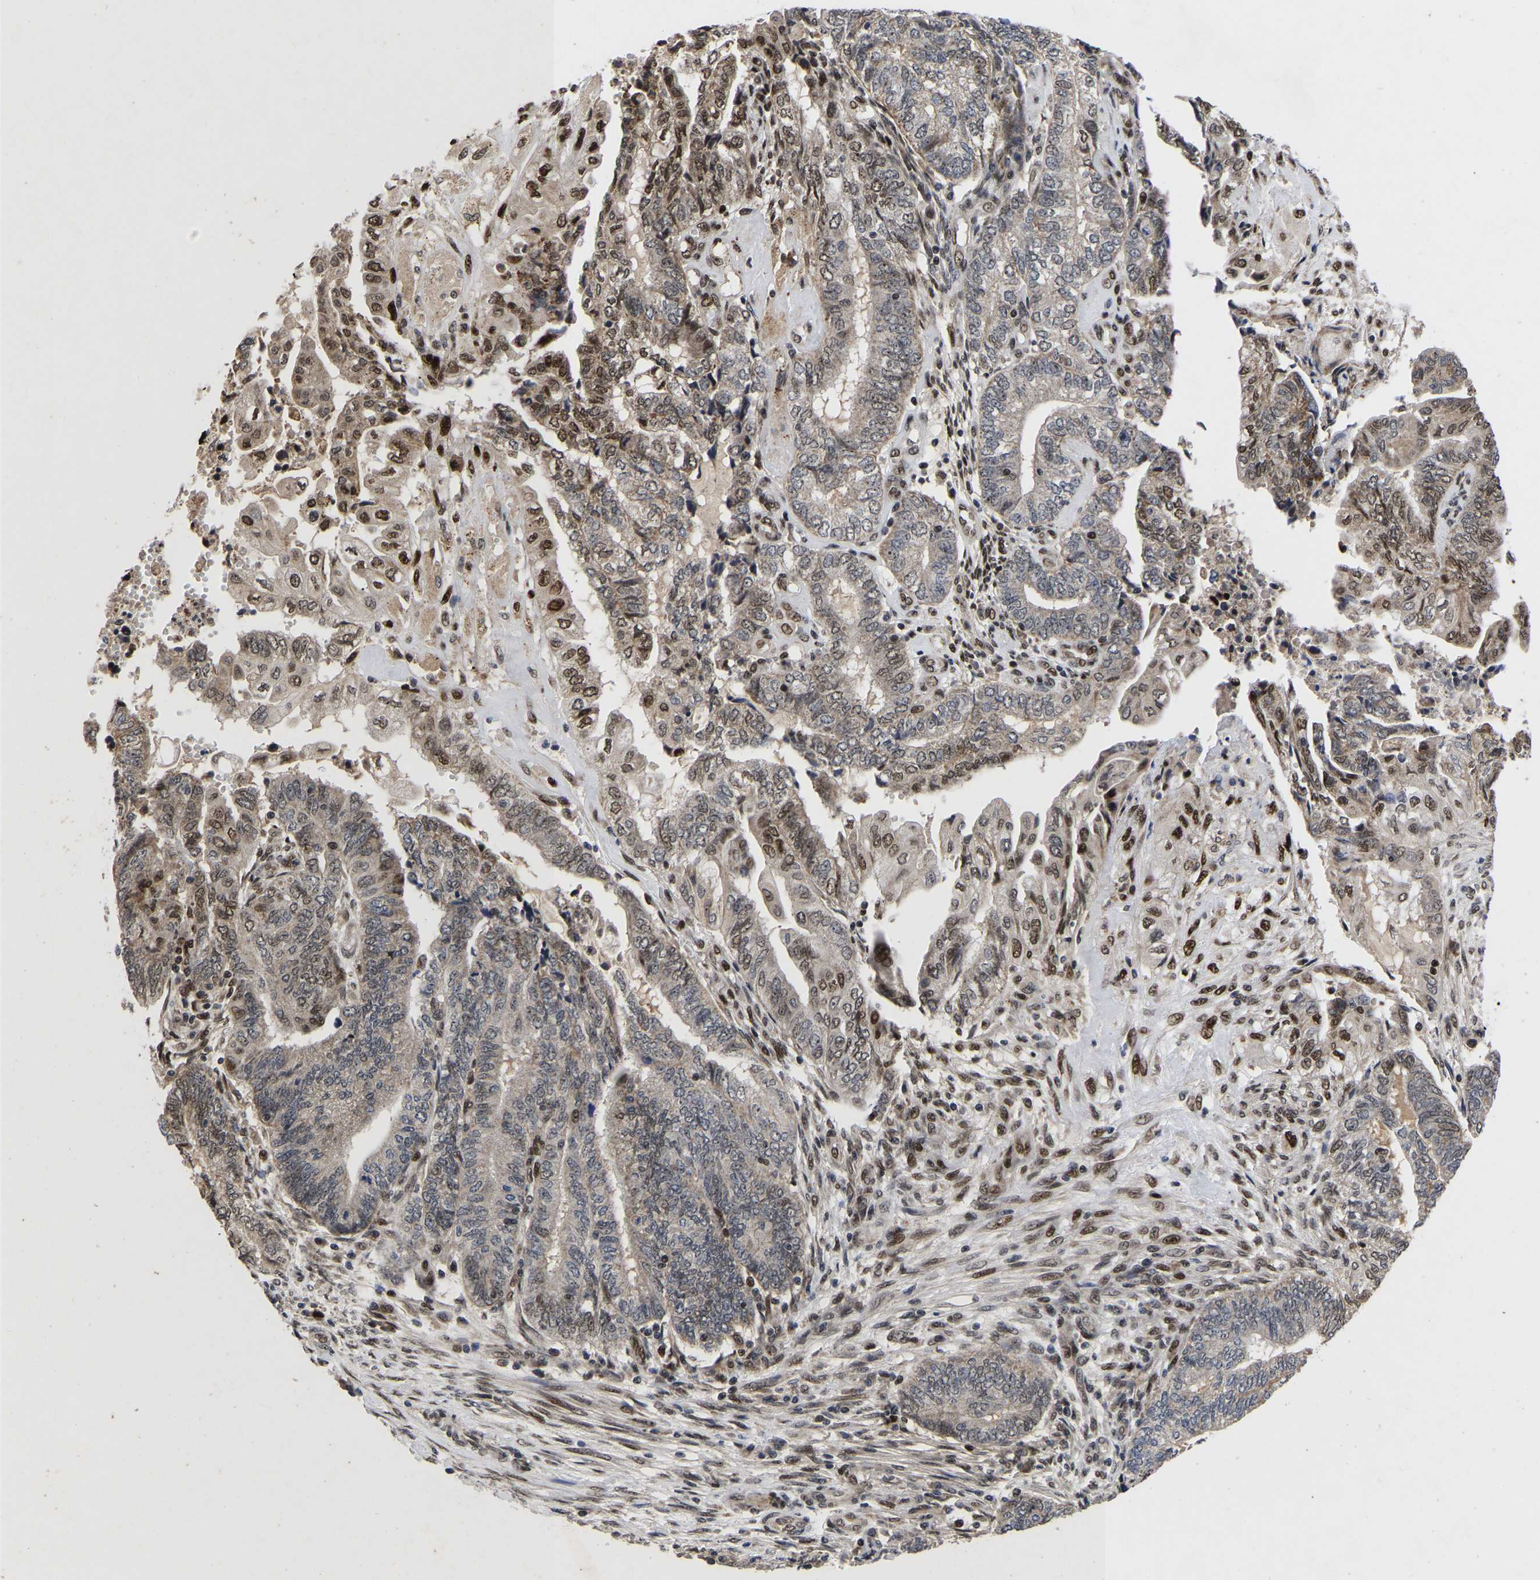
{"staining": {"intensity": "moderate", "quantity": "25%-75%", "location": "cytoplasmic/membranous,nuclear"}, "tissue": "endometrial cancer", "cell_type": "Tumor cells", "image_type": "cancer", "snomed": [{"axis": "morphology", "description": "Adenocarcinoma, NOS"}, {"axis": "topography", "description": "Uterus"}, {"axis": "topography", "description": "Endometrium"}], "caption": "Immunohistochemistry (IHC) photomicrograph of neoplastic tissue: endometrial cancer (adenocarcinoma) stained using IHC displays medium levels of moderate protein expression localized specifically in the cytoplasmic/membranous and nuclear of tumor cells, appearing as a cytoplasmic/membranous and nuclear brown color.", "gene": "JUNB", "patient": {"sex": "female", "age": 70}}